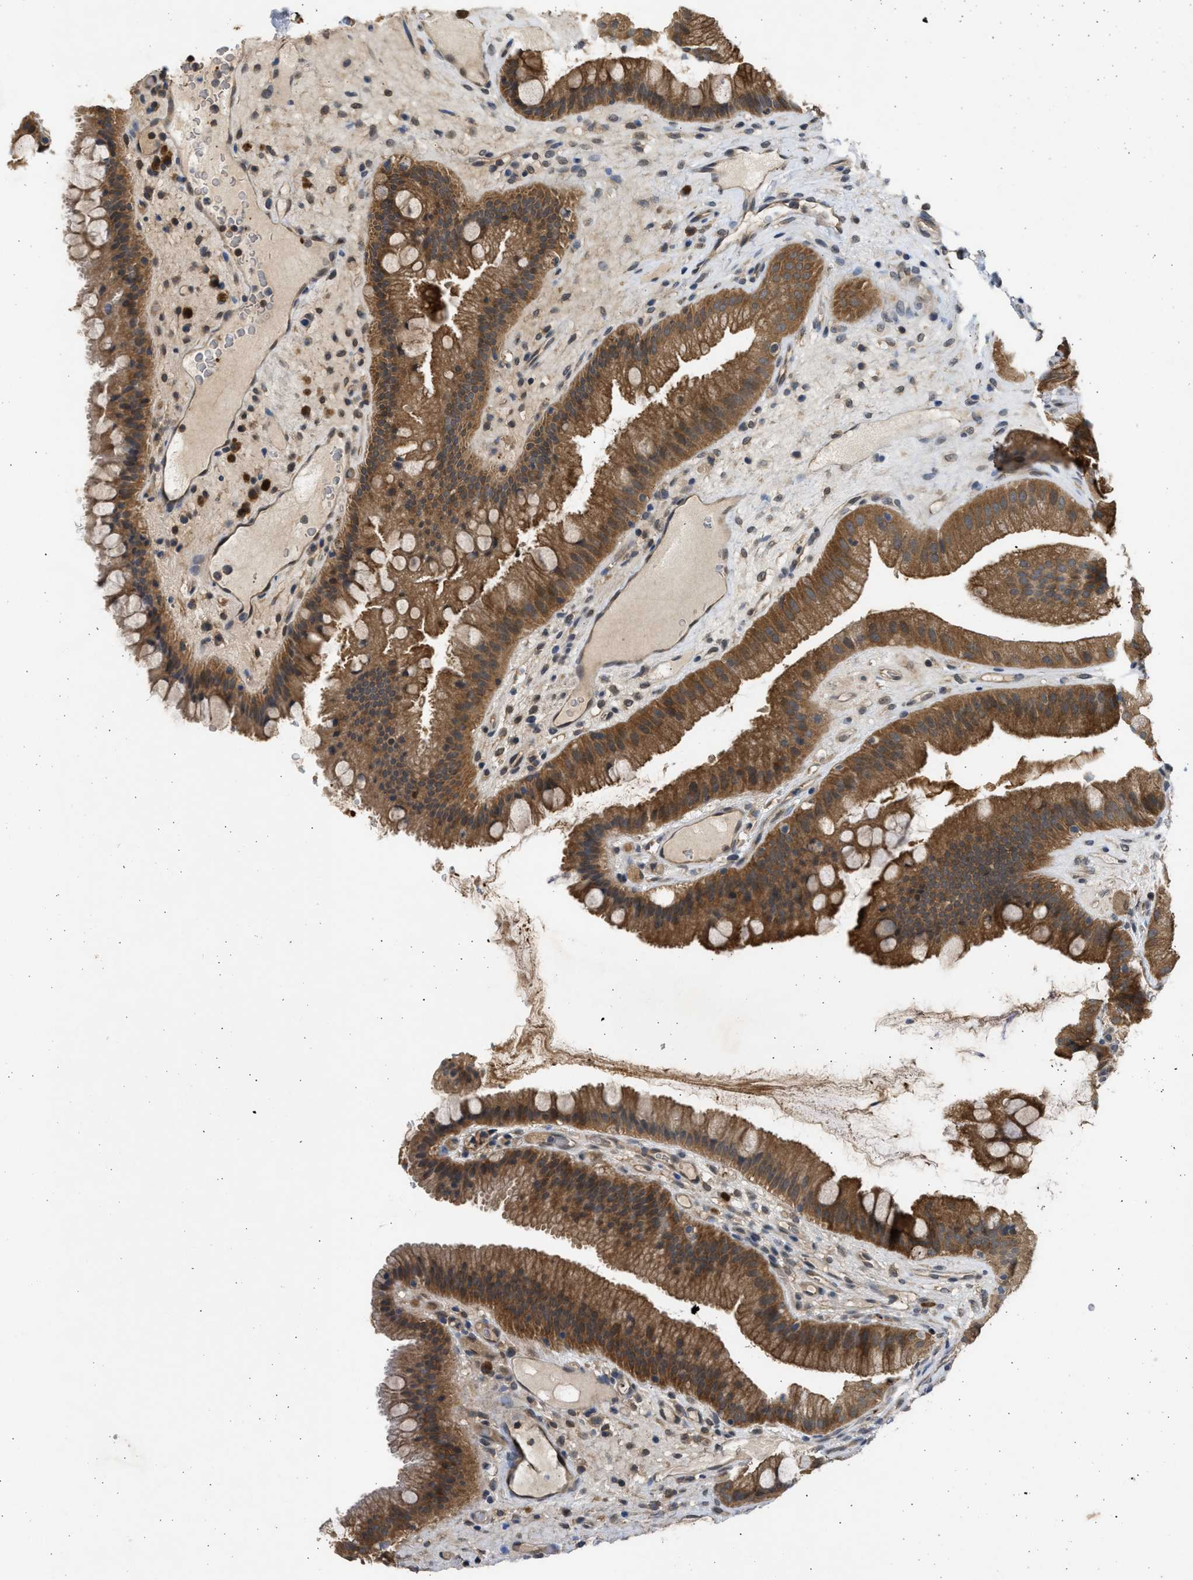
{"staining": {"intensity": "moderate", "quantity": ">75%", "location": "cytoplasmic/membranous"}, "tissue": "gallbladder", "cell_type": "Glandular cells", "image_type": "normal", "snomed": [{"axis": "morphology", "description": "Normal tissue, NOS"}, {"axis": "topography", "description": "Gallbladder"}], "caption": "A micrograph showing moderate cytoplasmic/membranous staining in approximately >75% of glandular cells in benign gallbladder, as visualized by brown immunohistochemical staining.", "gene": "MAPK7", "patient": {"sex": "male", "age": 49}}